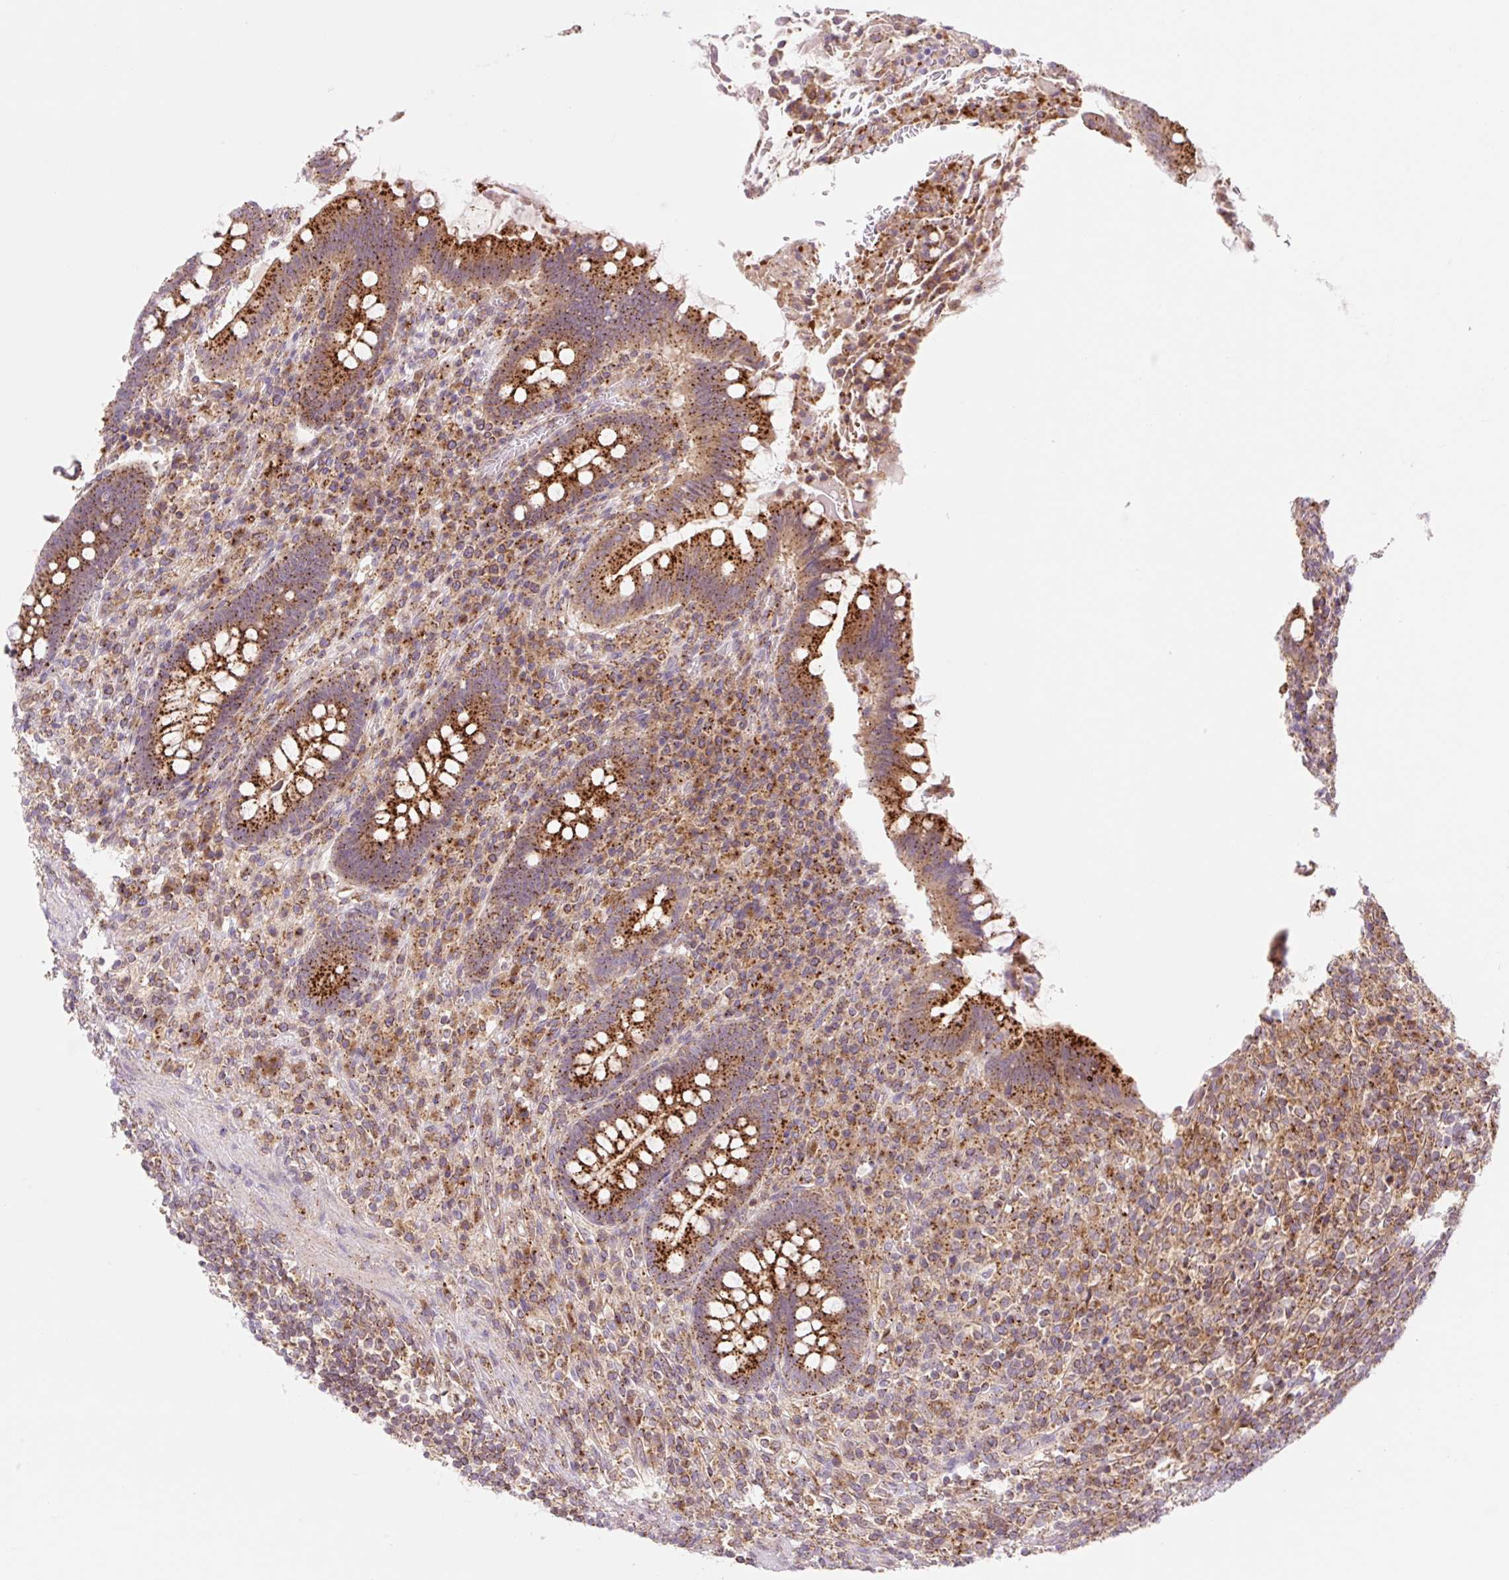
{"staining": {"intensity": "strong", "quantity": ">75%", "location": "cytoplasmic/membranous"}, "tissue": "appendix", "cell_type": "Glandular cells", "image_type": "normal", "snomed": [{"axis": "morphology", "description": "Normal tissue, NOS"}, {"axis": "topography", "description": "Appendix"}], "caption": "Approximately >75% of glandular cells in benign human appendix display strong cytoplasmic/membranous protein expression as visualized by brown immunohistochemical staining.", "gene": "VPS4A", "patient": {"sex": "female", "age": 43}}